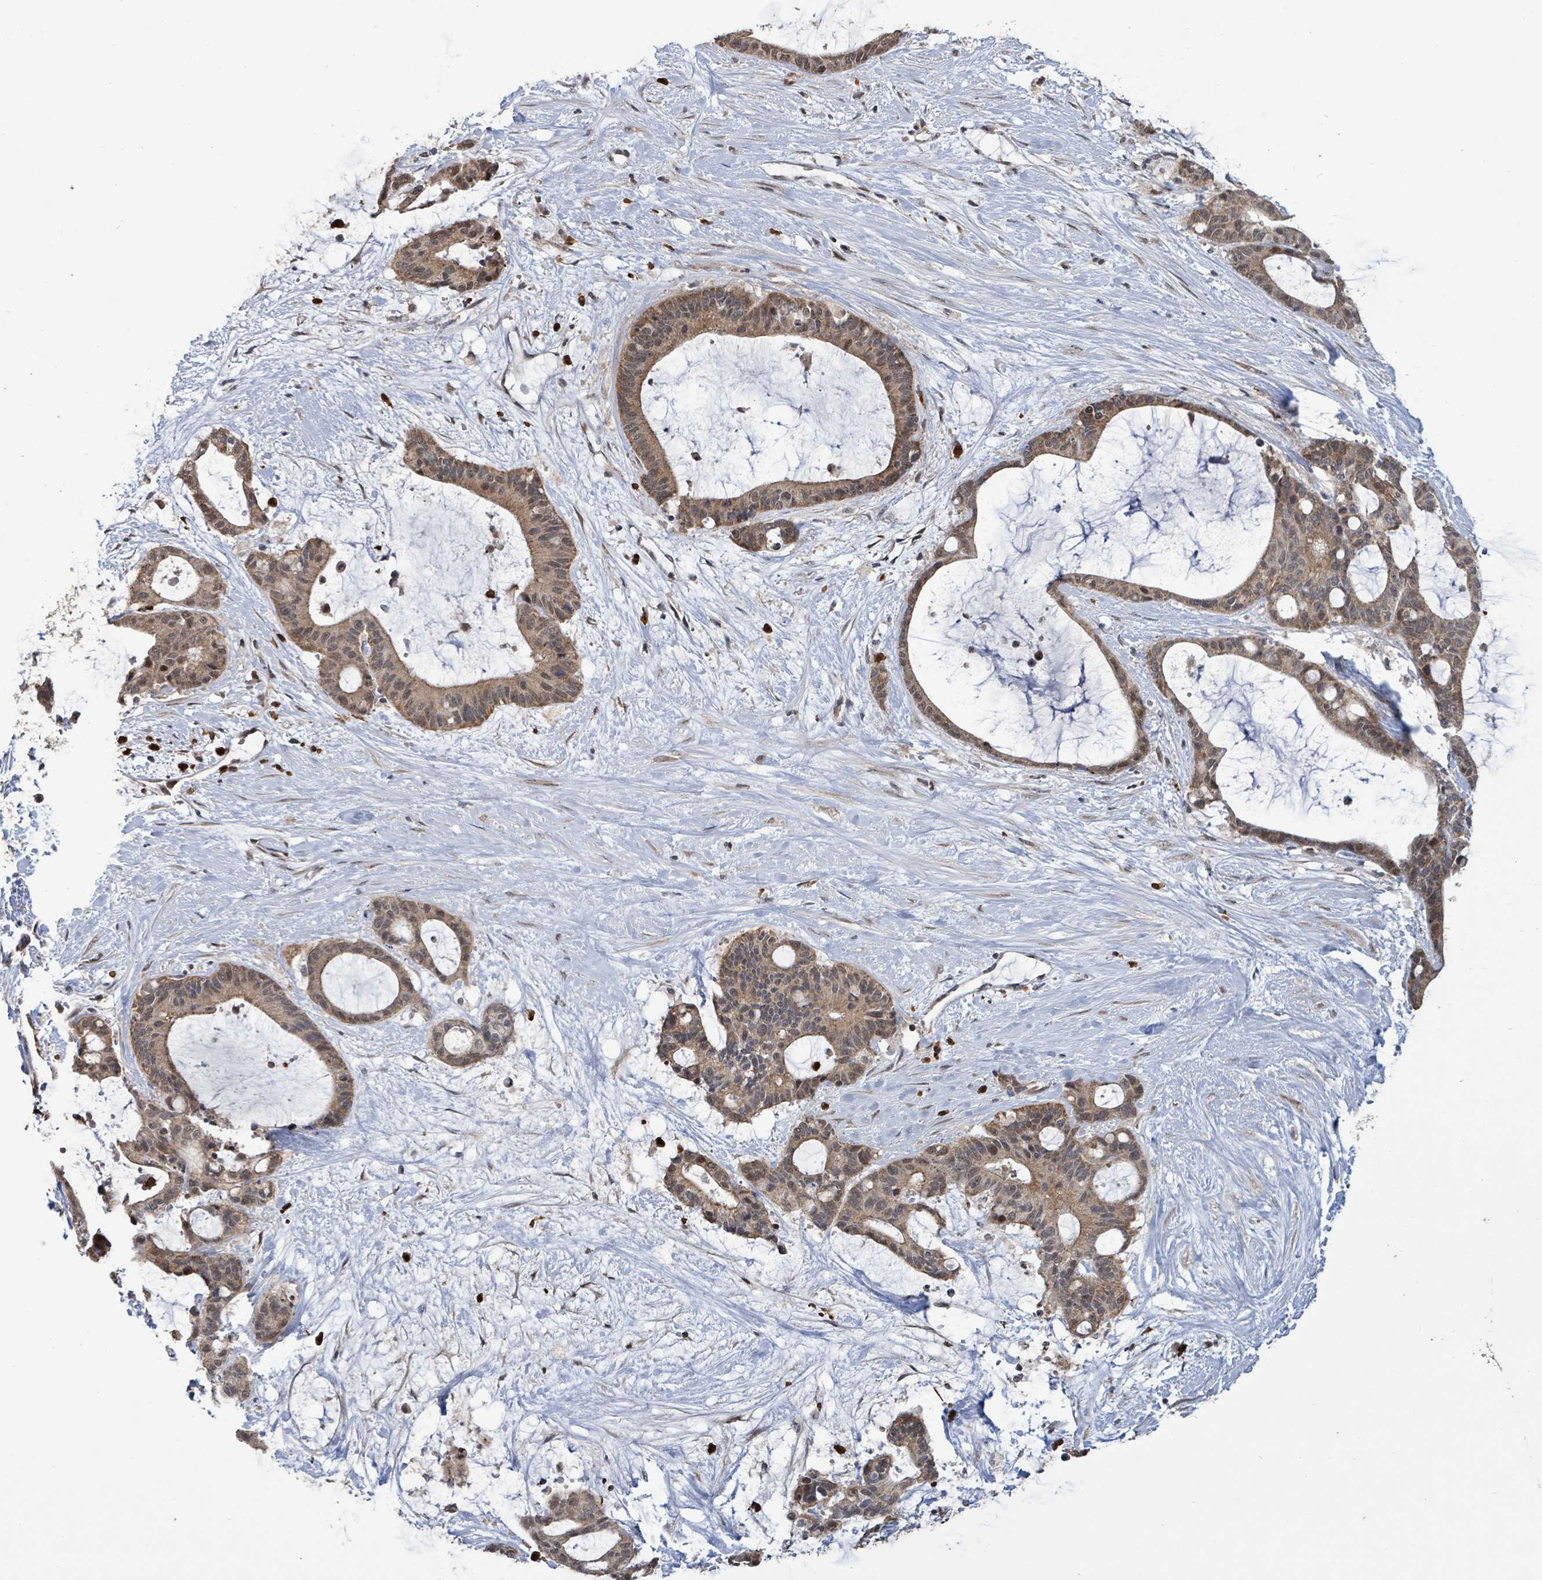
{"staining": {"intensity": "moderate", "quantity": ">75%", "location": "cytoplasmic/membranous"}, "tissue": "liver cancer", "cell_type": "Tumor cells", "image_type": "cancer", "snomed": [{"axis": "morphology", "description": "Normal tissue, NOS"}, {"axis": "morphology", "description": "Cholangiocarcinoma"}, {"axis": "topography", "description": "Liver"}, {"axis": "topography", "description": "Peripheral nerve tissue"}], "caption": "Immunohistochemical staining of human liver cholangiocarcinoma reveals medium levels of moderate cytoplasmic/membranous protein expression in about >75% of tumor cells. Immunohistochemistry (ihc) stains the protein in brown and the nuclei are stained blue.", "gene": "COQ6", "patient": {"sex": "female", "age": 73}}